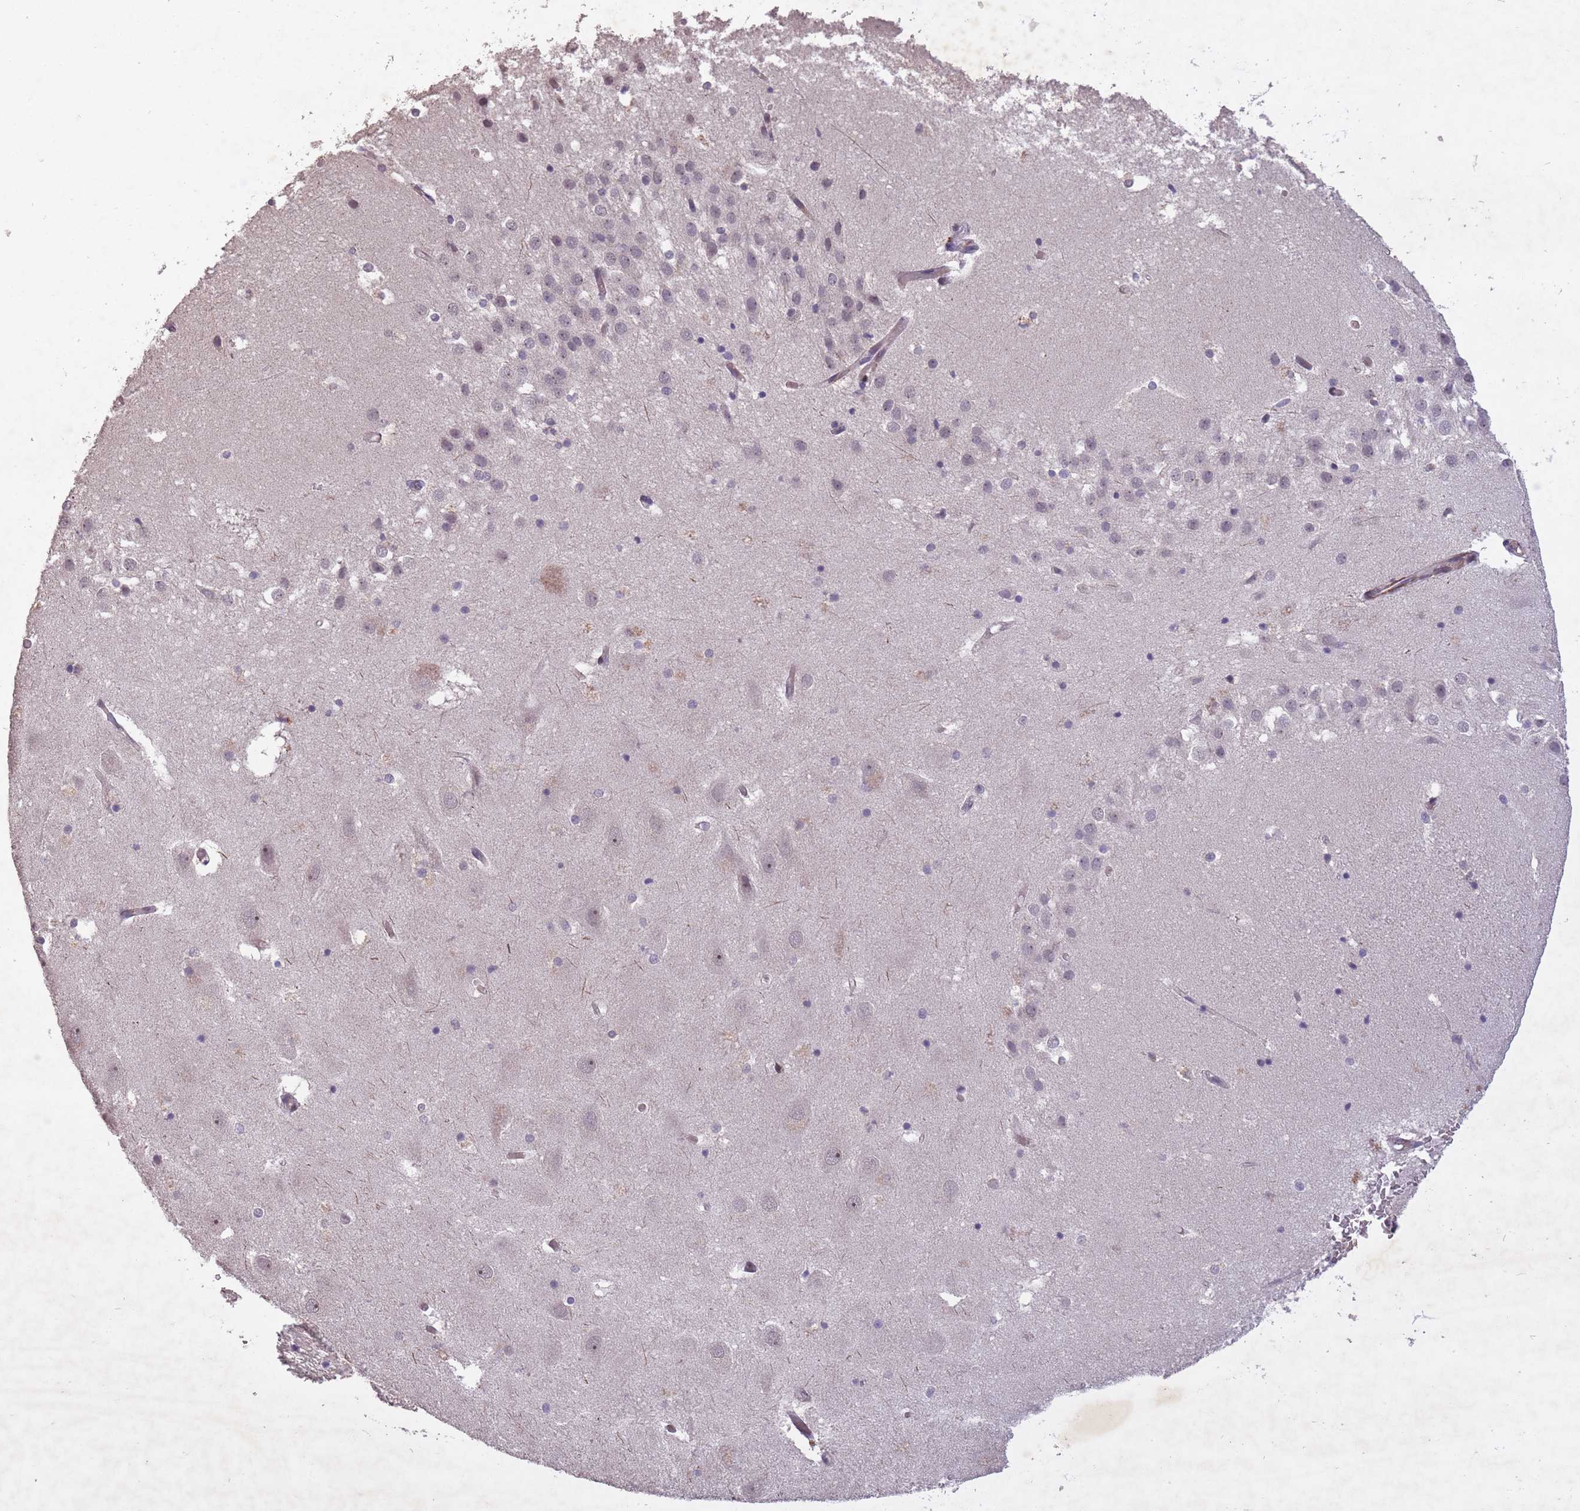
{"staining": {"intensity": "negative", "quantity": "none", "location": "none"}, "tissue": "hippocampus", "cell_type": "Glial cells", "image_type": "normal", "snomed": [{"axis": "morphology", "description": "Normal tissue, NOS"}, {"axis": "topography", "description": "Hippocampus"}], "caption": "This histopathology image is of unremarkable hippocampus stained with IHC to label a protein in brown with the nuclei are counter-stained blue. There is no positivity in glial cells. Nuclei are stained in blue.", "gene": "CBX6", "patient": {"sex": "female", "age": 52}}